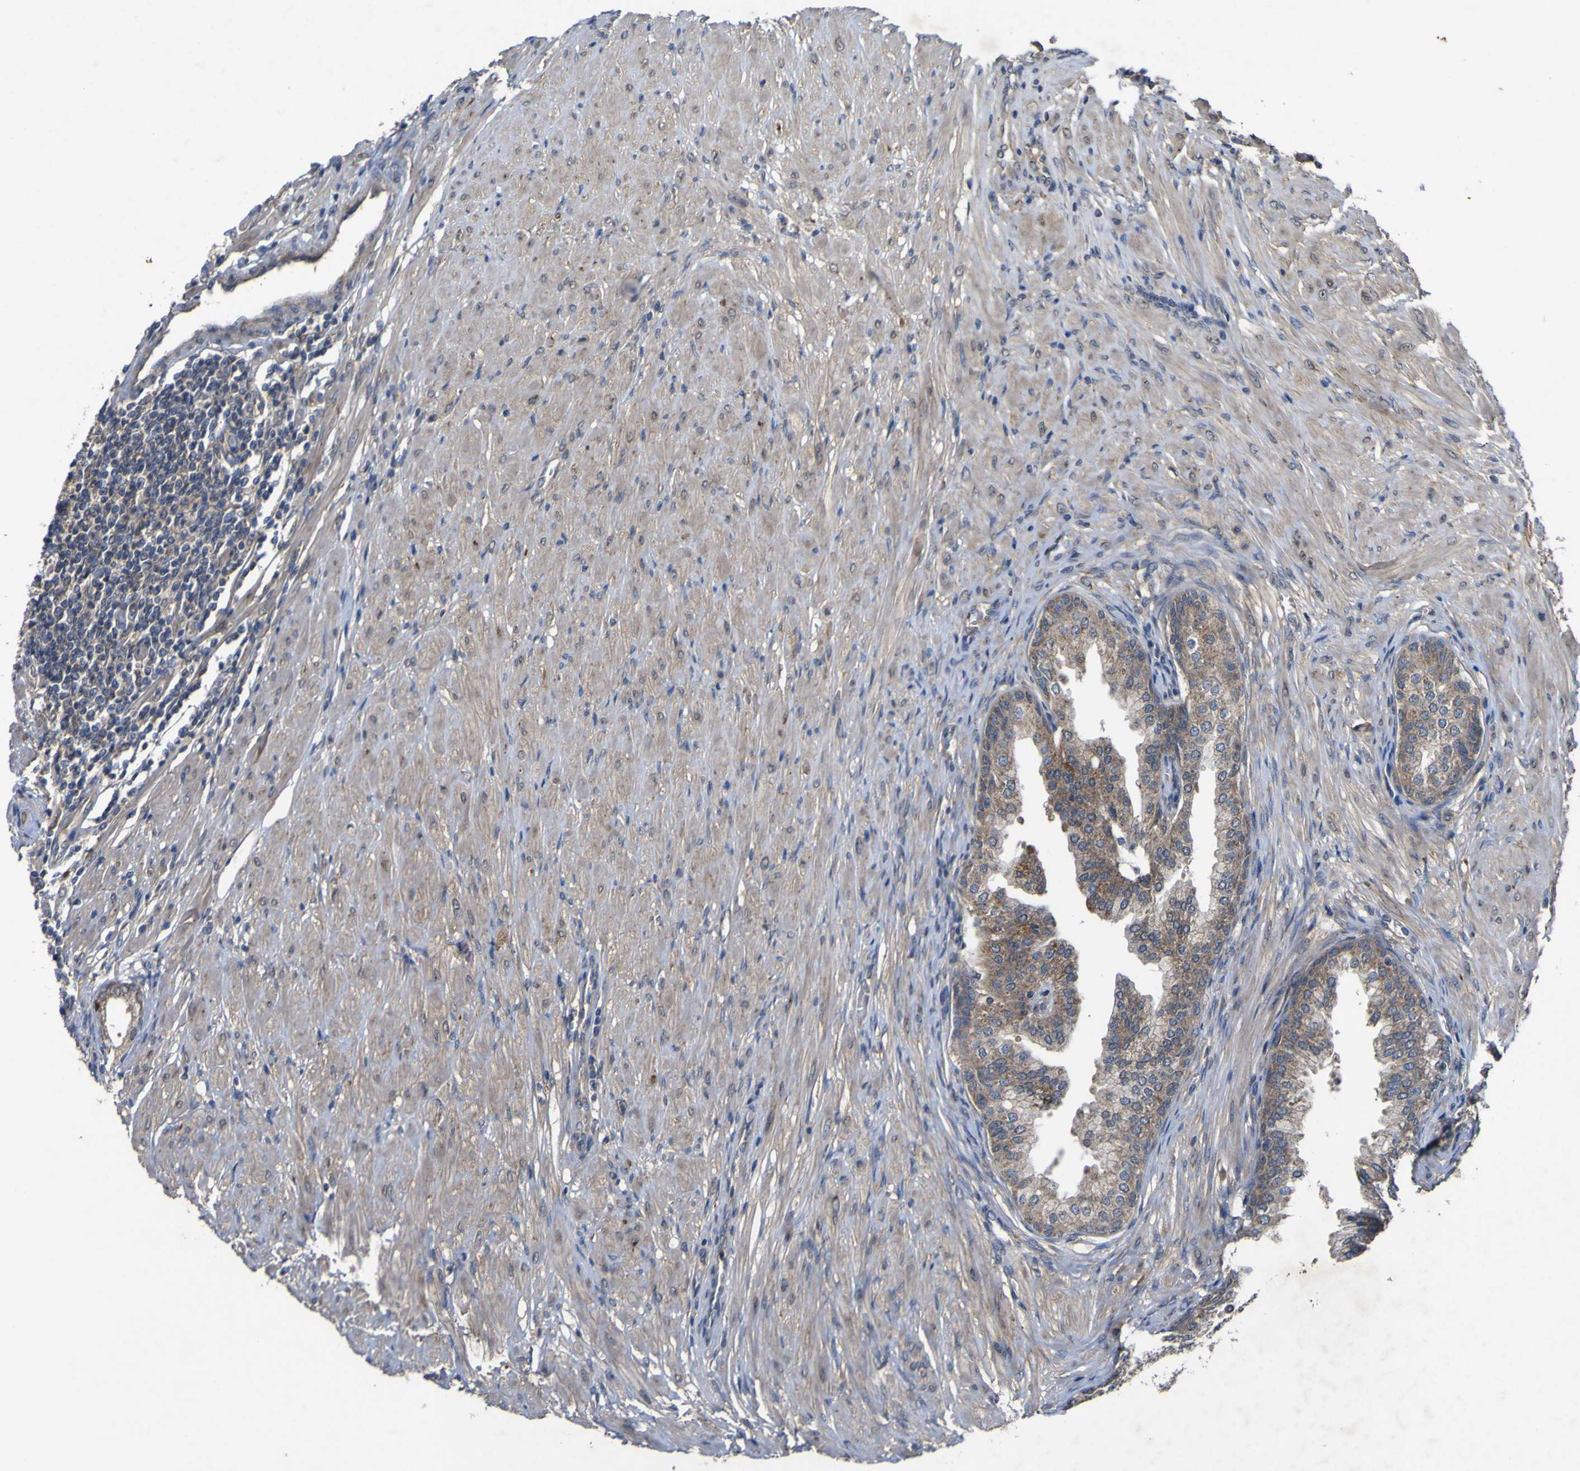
{"staining": {"intensity": "weak", "quantity": ">75%", "location": "cytoplasmic/membranous"}, "tissue": "prostate cancer", "cell_type": "Tumor cells", "image_type": "cancer", "snomed": [{"axis": "morphology", "description": "Adenocarcinoma, High grade"}, {"axis": "topography", "description": "Prostate"}], "caption": "Protein expression analysis of human prostate cancer (high-grade adenocarcinoma) reveals weak cytoplasmic/membranous positivity in about >75% of tumor cells.", "gene": "IRAK2", "patient": {"sex": "male", "age": 59}}